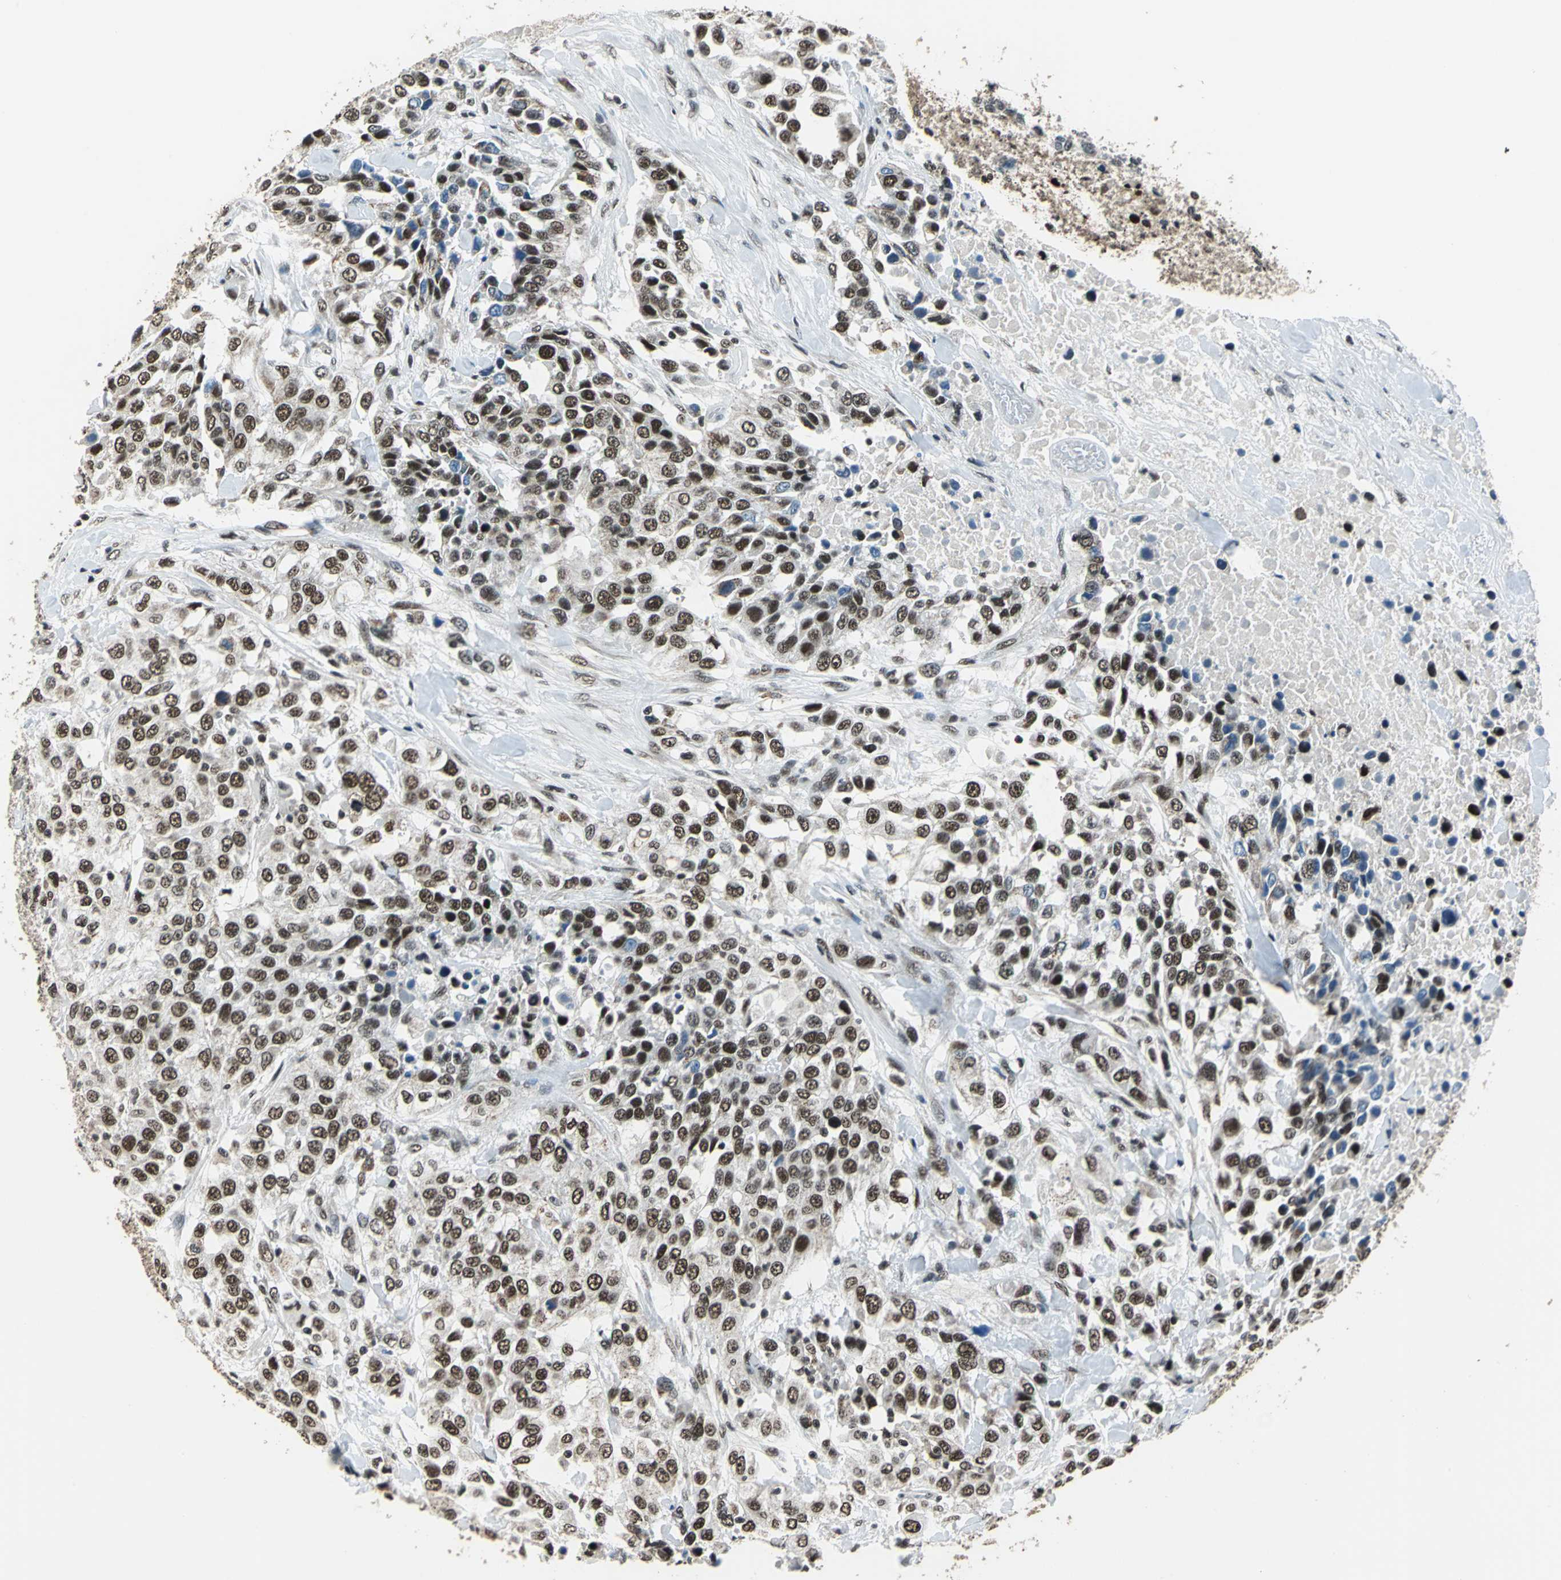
{"staining": {"intensity": "moderate", "quantity": ">75%", "location": "nuclear"}, "tissue": "urothelial cancer", "cell_type": "Tumor cells", "image_type": "cancer", "snomed": [{"axis": "morphology", "description": "Urothelial carcinoma, High grade"}, {"axis": "topography", "description": "Urinary bladder"}], "caption": "High-grade urothelial carcinoma was stained to show a protein in brown. There is medium levels of moderate nuclear staining in approximately >75% of tumor cells.", "gene": "BCLAF1", "patient": {"sex": "female", "age": 80}}